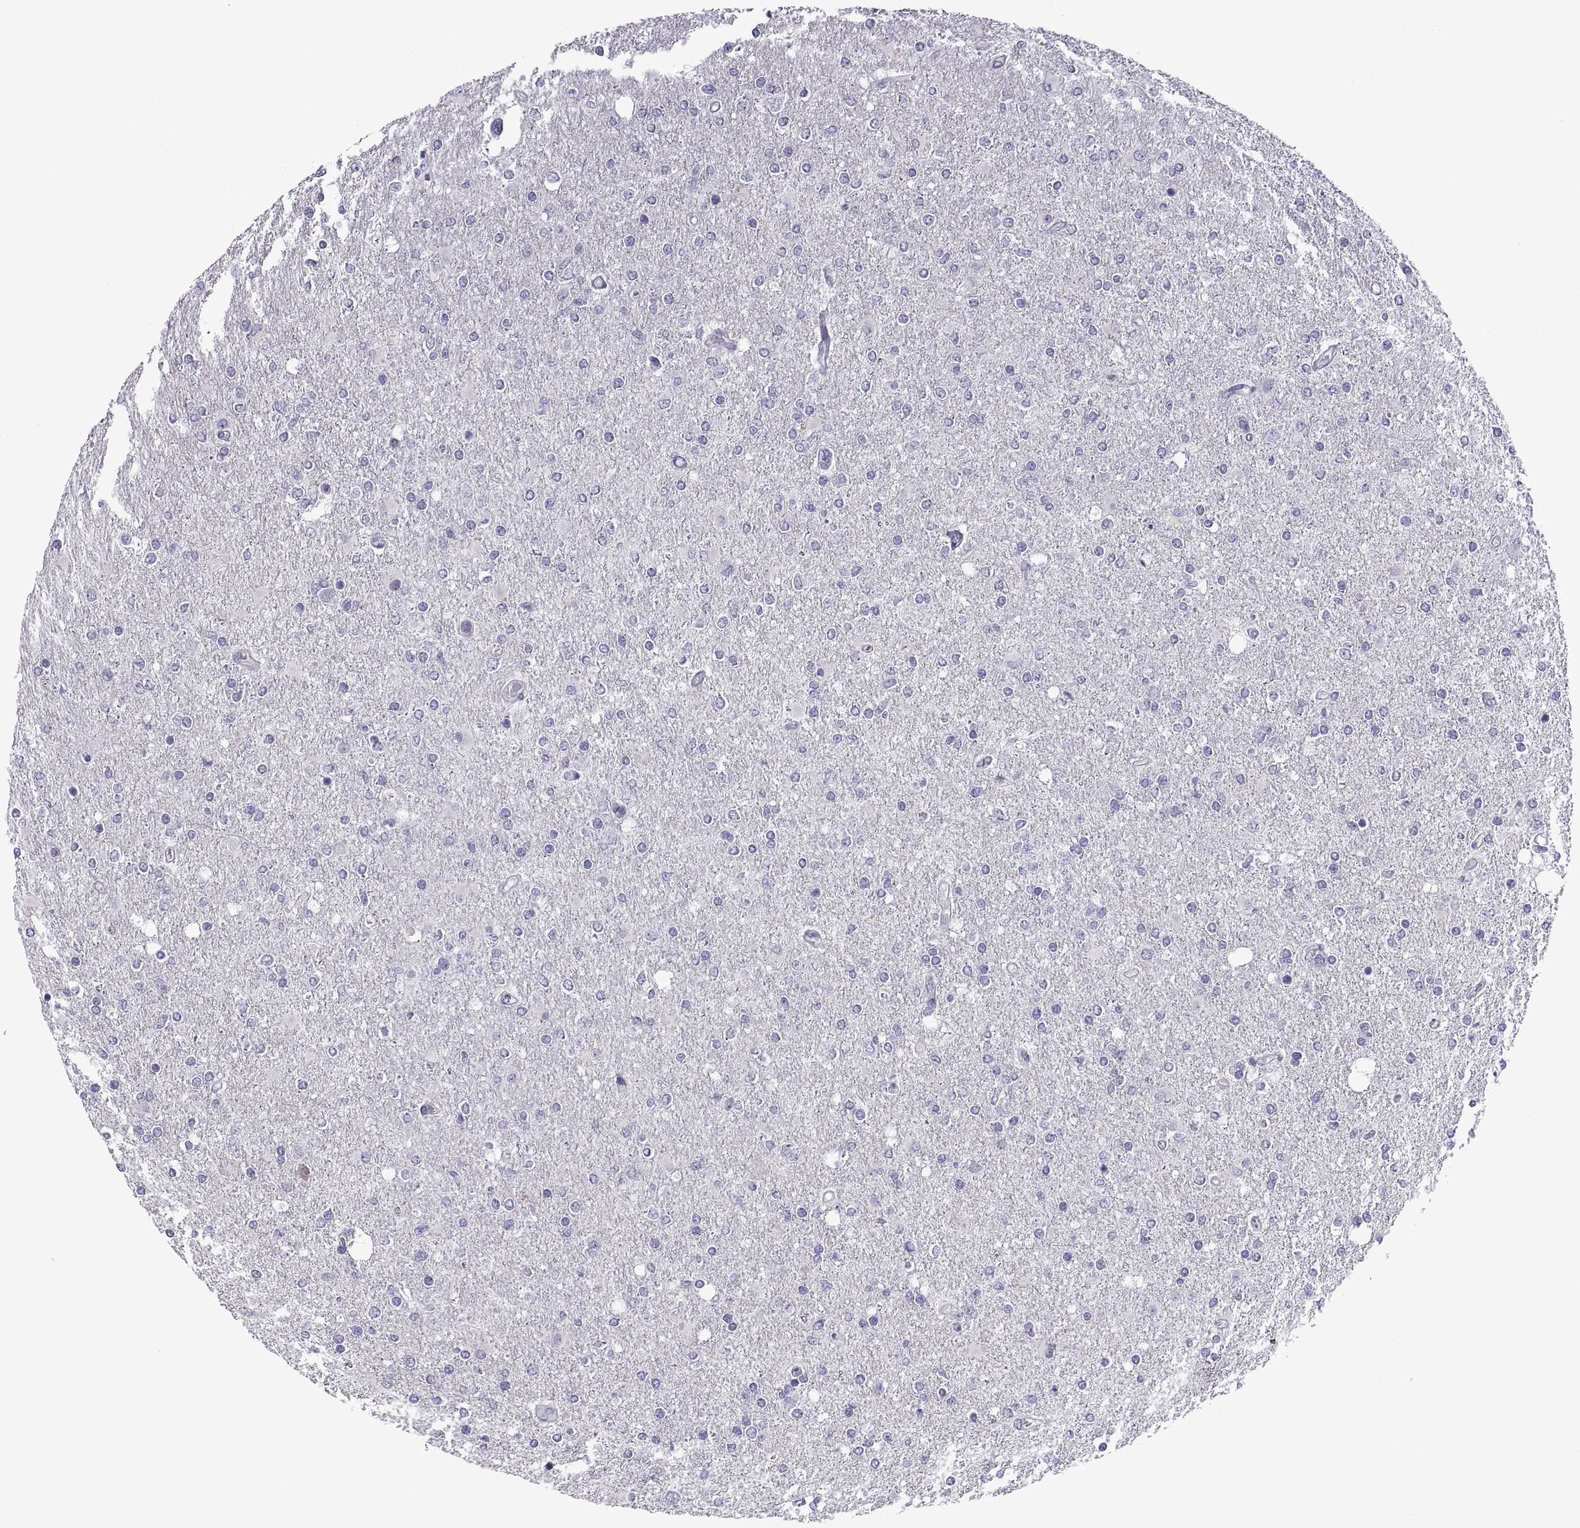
{"staining": {"intensity": "negative", "quantity": "none", "location": "none"}, "tissue": "glioma", "cell_type": "Tumor cells", "image_type": "cancer", "snomed": [{"axis": "morphology", "description": "Glioma, malignant, High grade"}, {"axis": "topography", "description": "Cerebral cortex"}], "caption": "High power microscopy histopathology image of an IHC histopathology image of glioma, revealing no significant positivity in tumor cells.", "gene": "SPDYE1", "patient": {"sex": "male", "age": 70}}